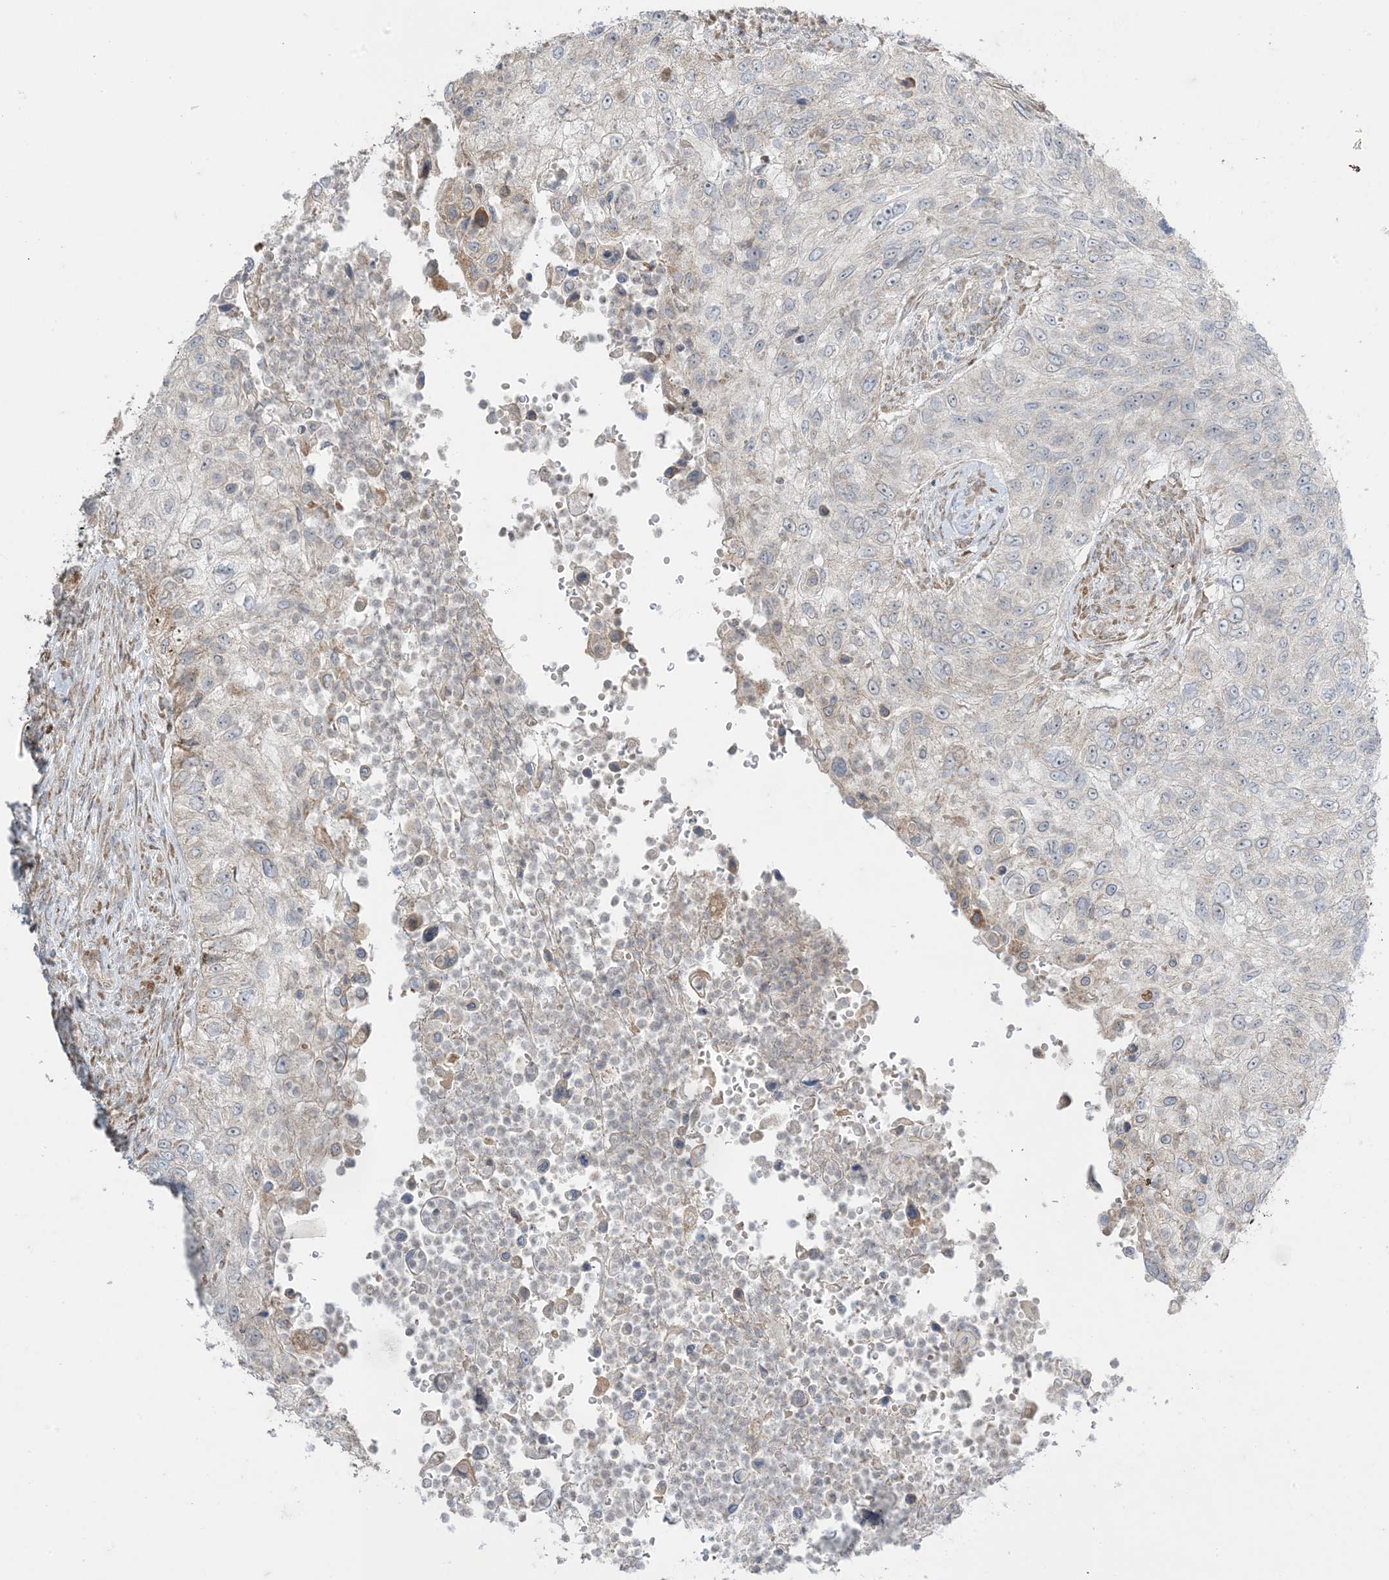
{"staining": {"intensity": "negative", "quantity": "none", "location": "none"}, "tissue": "urothelial cancer", "cell_type": "Tumor cells", "image_type": "cancer", "snomed": [{"axis": "morphology", "description": "Urothelial carcinoma, High grade"}, {"axis": "topography", "description": "Urinary bladder"}], "caption": "Tumor cells are negative for protein expression in human urothelial cancer.", "gene": "ODC1", "patient": {"sex": "female", "age": 60}}